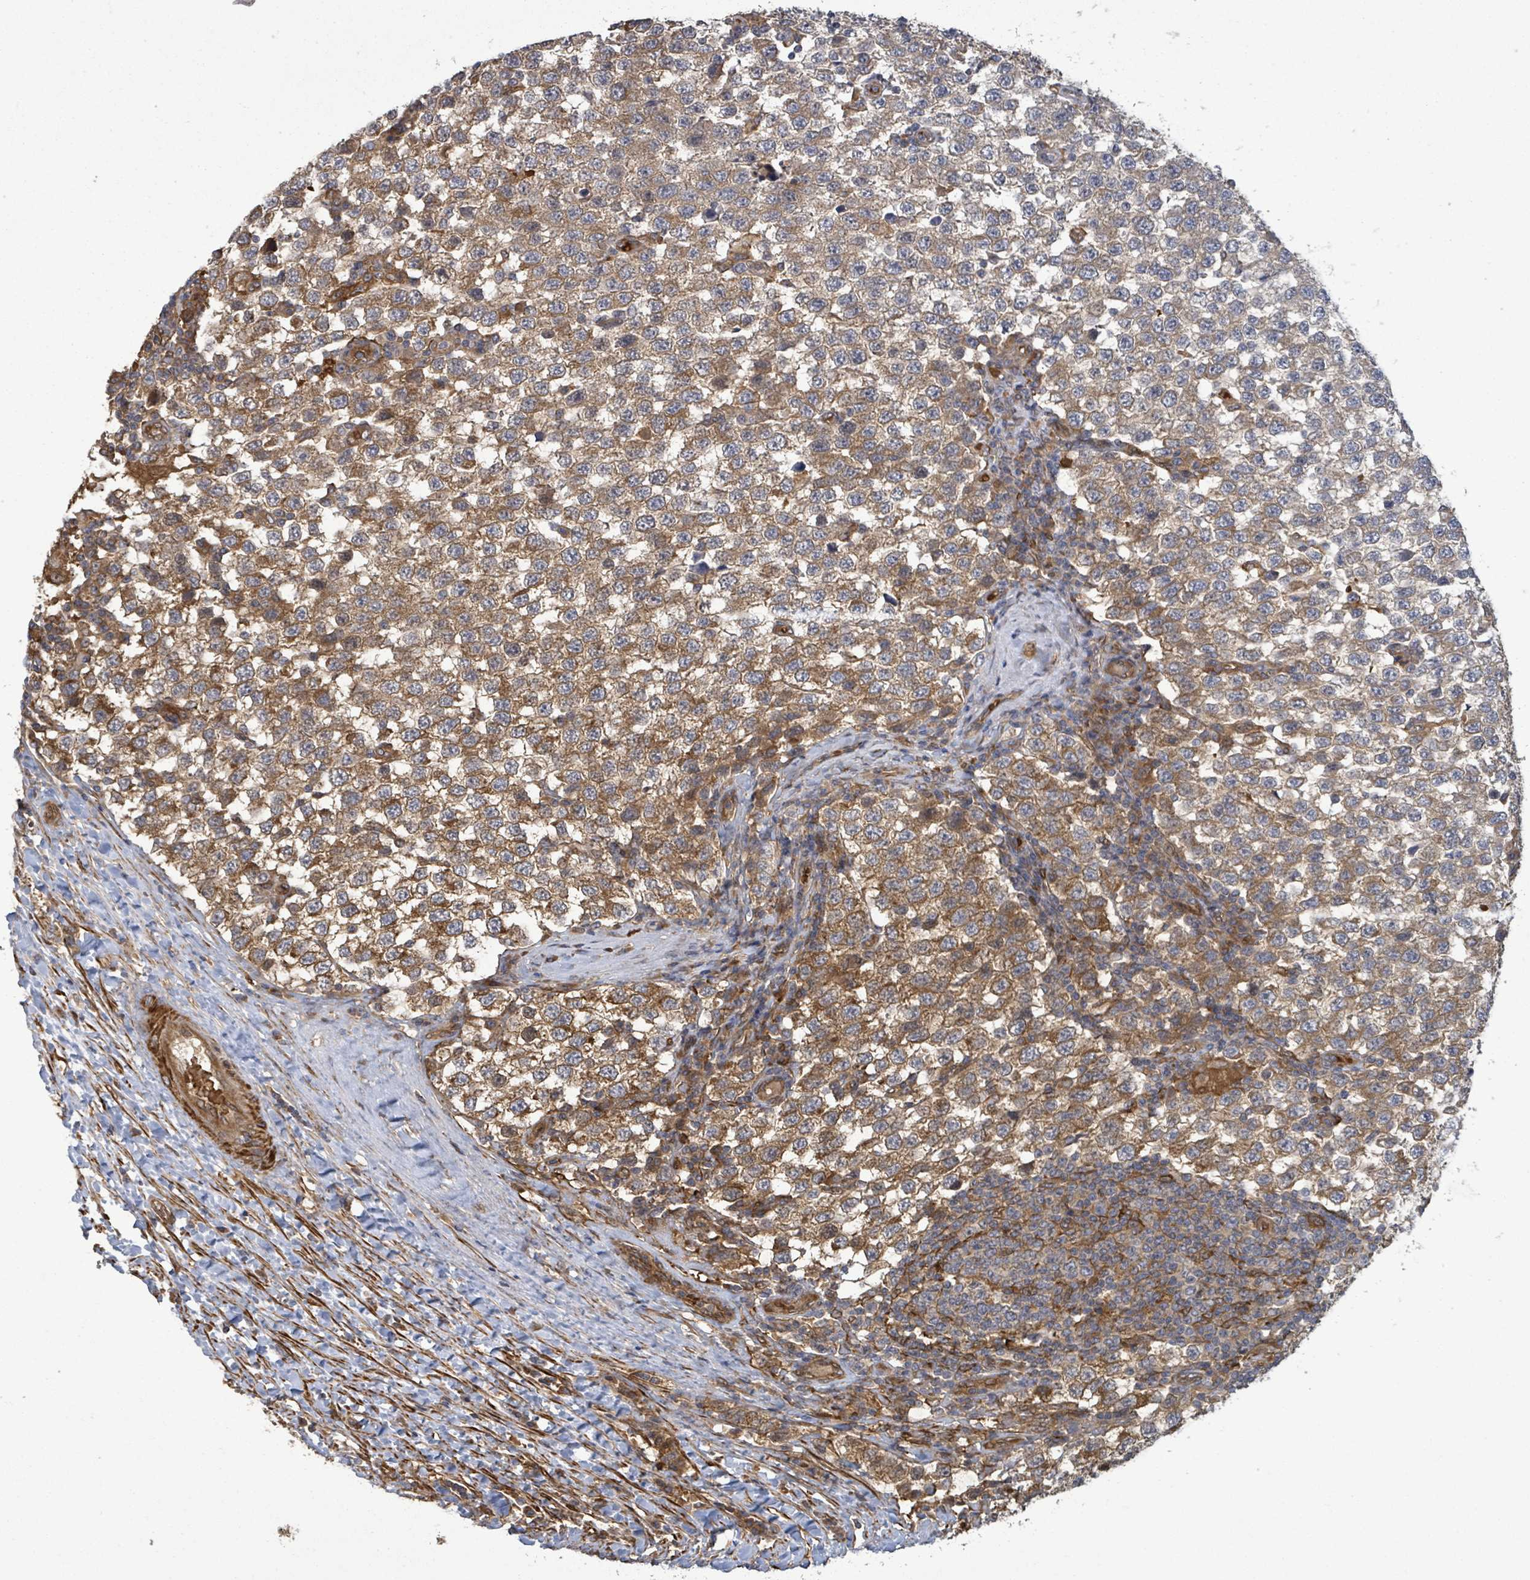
{"staining": {"intensity": "moderate", "quantity": ">75%", "location": "cytoplasmic/membranous"}, "tissue": "testis cancer", "cell_type": "Tumor cells", "image_type": "cancer", "snomed": [{"axis": "morphology", "description": "Seminoma, NOS"}, {"axis": "topography", "description": "Testis"}], "caption": "Immunohistochemical staining of testis seminoma displays moderate cytoplasmic/membranous protein staining in approximately >75% of tumor cells. (brown staining indicates protein expression, while blue staining denotes nuclei).", "gene": "MAP3K6", "patient": {"sex": "male", "age": 34}}